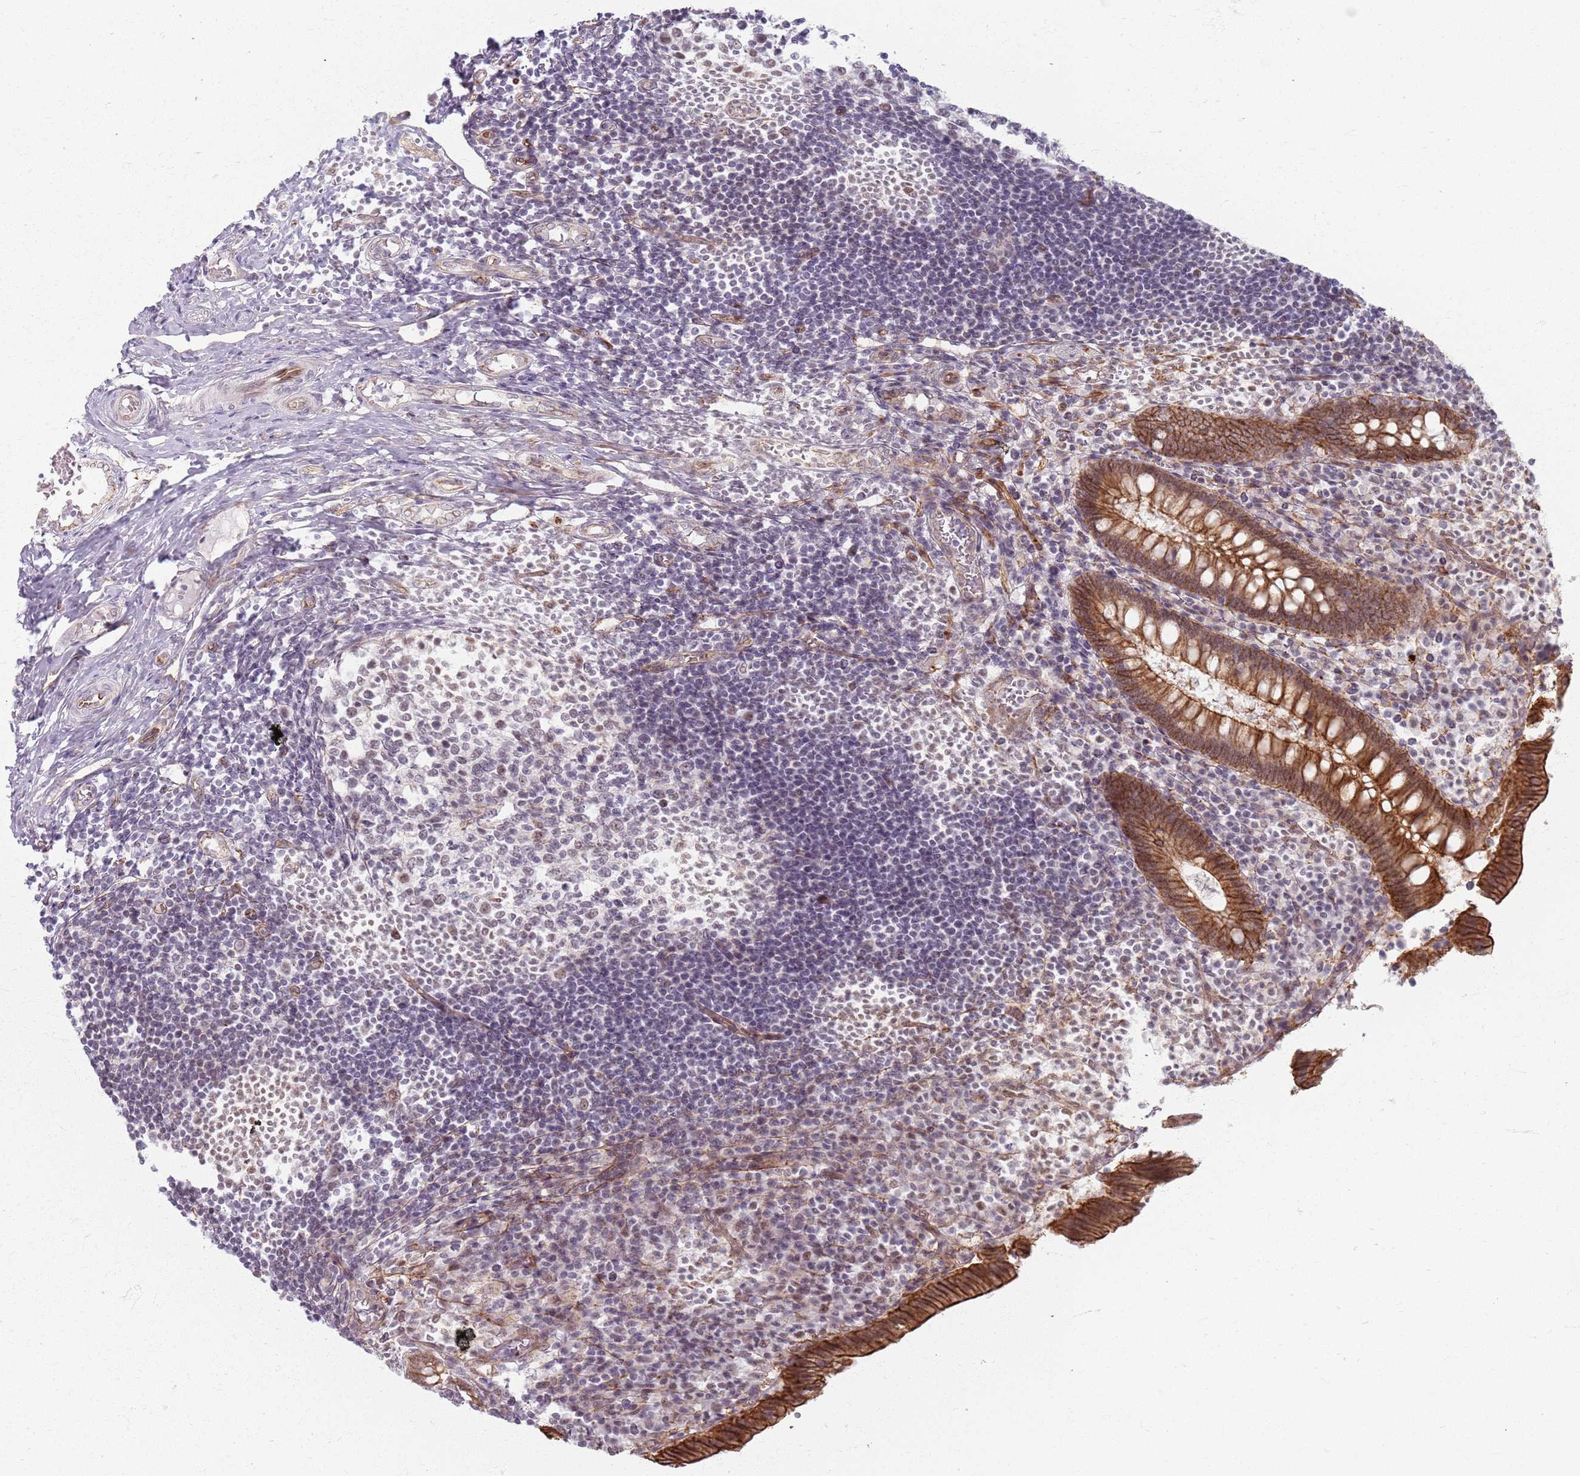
{"staining": {"intensity": "strong", "quantity": ">75%", "location": "cytoplasmic/membranous,nuclear"}, "tissue": "appendix", "cell_type": "Glandular cells", "image_type": "normal", "snomed": [{"axis": "morphology", "description": "Normal tissue, NOS"}, {"axis": "topography", "description": "Appendix"}], "caption": "Unremarkable appendix shows strong cytoplasmic/membranous,nuclear staining in about >75% of glandular cells Using DAB (3,3'-diaminobenzidine) (brown) and hematoxylin (blue) stains, captured at high magnification using brightfield microscopy..", "gene": "KCNA5", "patient": {"sex": "female", "age": 17}}